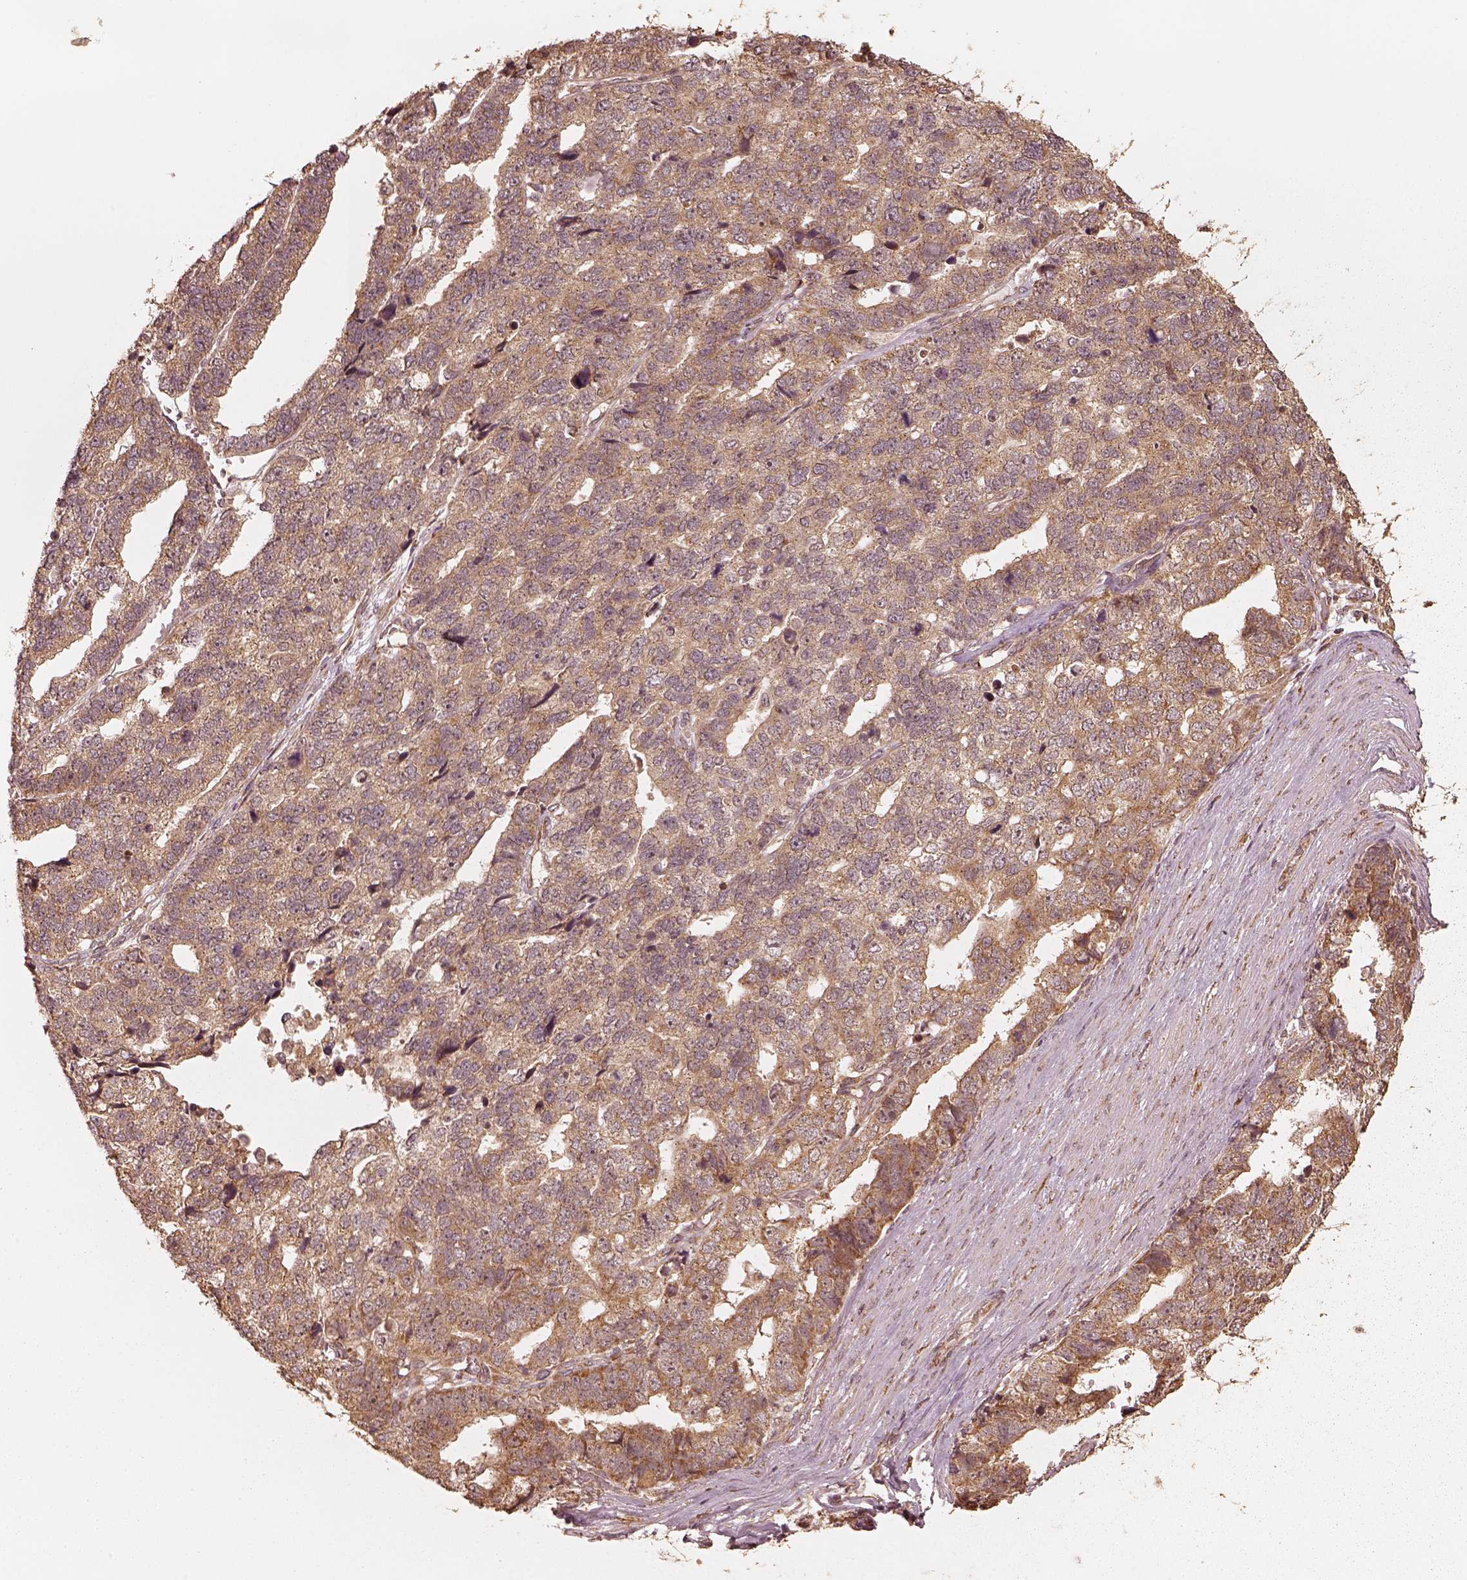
{"staining": {"intensity": "moderate", "quantity": ">75%", "location": "cytoplasmic/membranous"}, "tissue": "stomach cancer", "cell_type": "Tumor cells", "image_type": "cancer", "snomed": [{"axis": "morphology", "description": "Adenocarcinoma, NOS"}, {"axis": "topography", "description": "Stomach"}], "caption": "Moderate cytoplasmic/membranous expression is seen in about >75% of tumor cells in adenocarcinoma (stomach). Using DAB (3,3'-diaminobenzidine) (brown) and hematoxylin (blue) stains, captured at high magnification using brightfield microscopy.", "gene": "DNAJC25", "patient": {"sex": "male", "age": 69}}